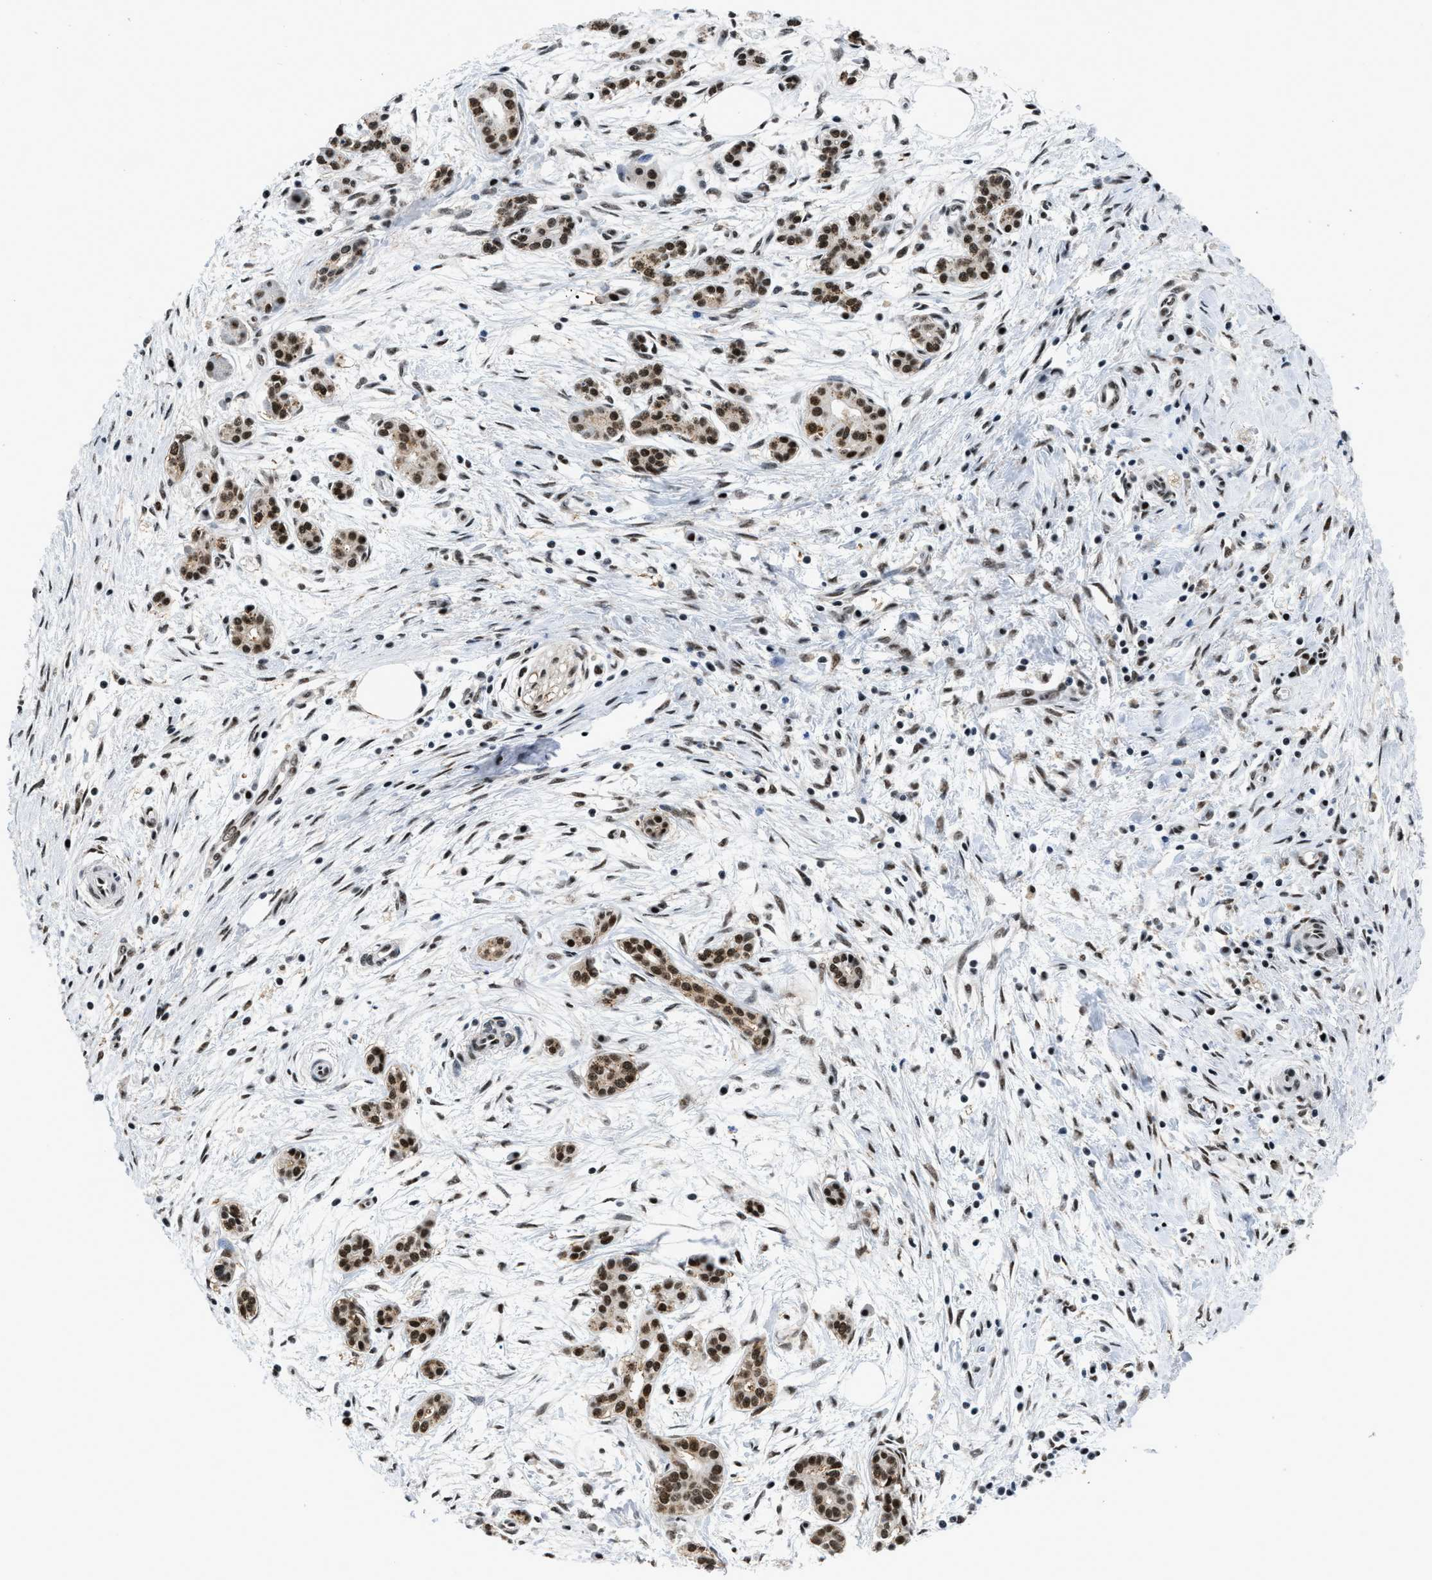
{"staining": {"intensity": "strong", "quantity": ">75%", "location": "nuclear"}, "tissue": "pancreatic cancer", "cell_type": "Tumor cells", "image_type": "cancer", "snomed": [{"axis": "morphology", "description": "Adenocarcinoma, NOS"}, {"axis": "topography", "description": "Pancreas"}], "caption": "Tumor cells reveal strong nuclear positivity in about >75% of cells in adenocarcinoma (pancreatic).", "gene": "HNRNPH2", "patient": {"sex": "female", "age": 70}}